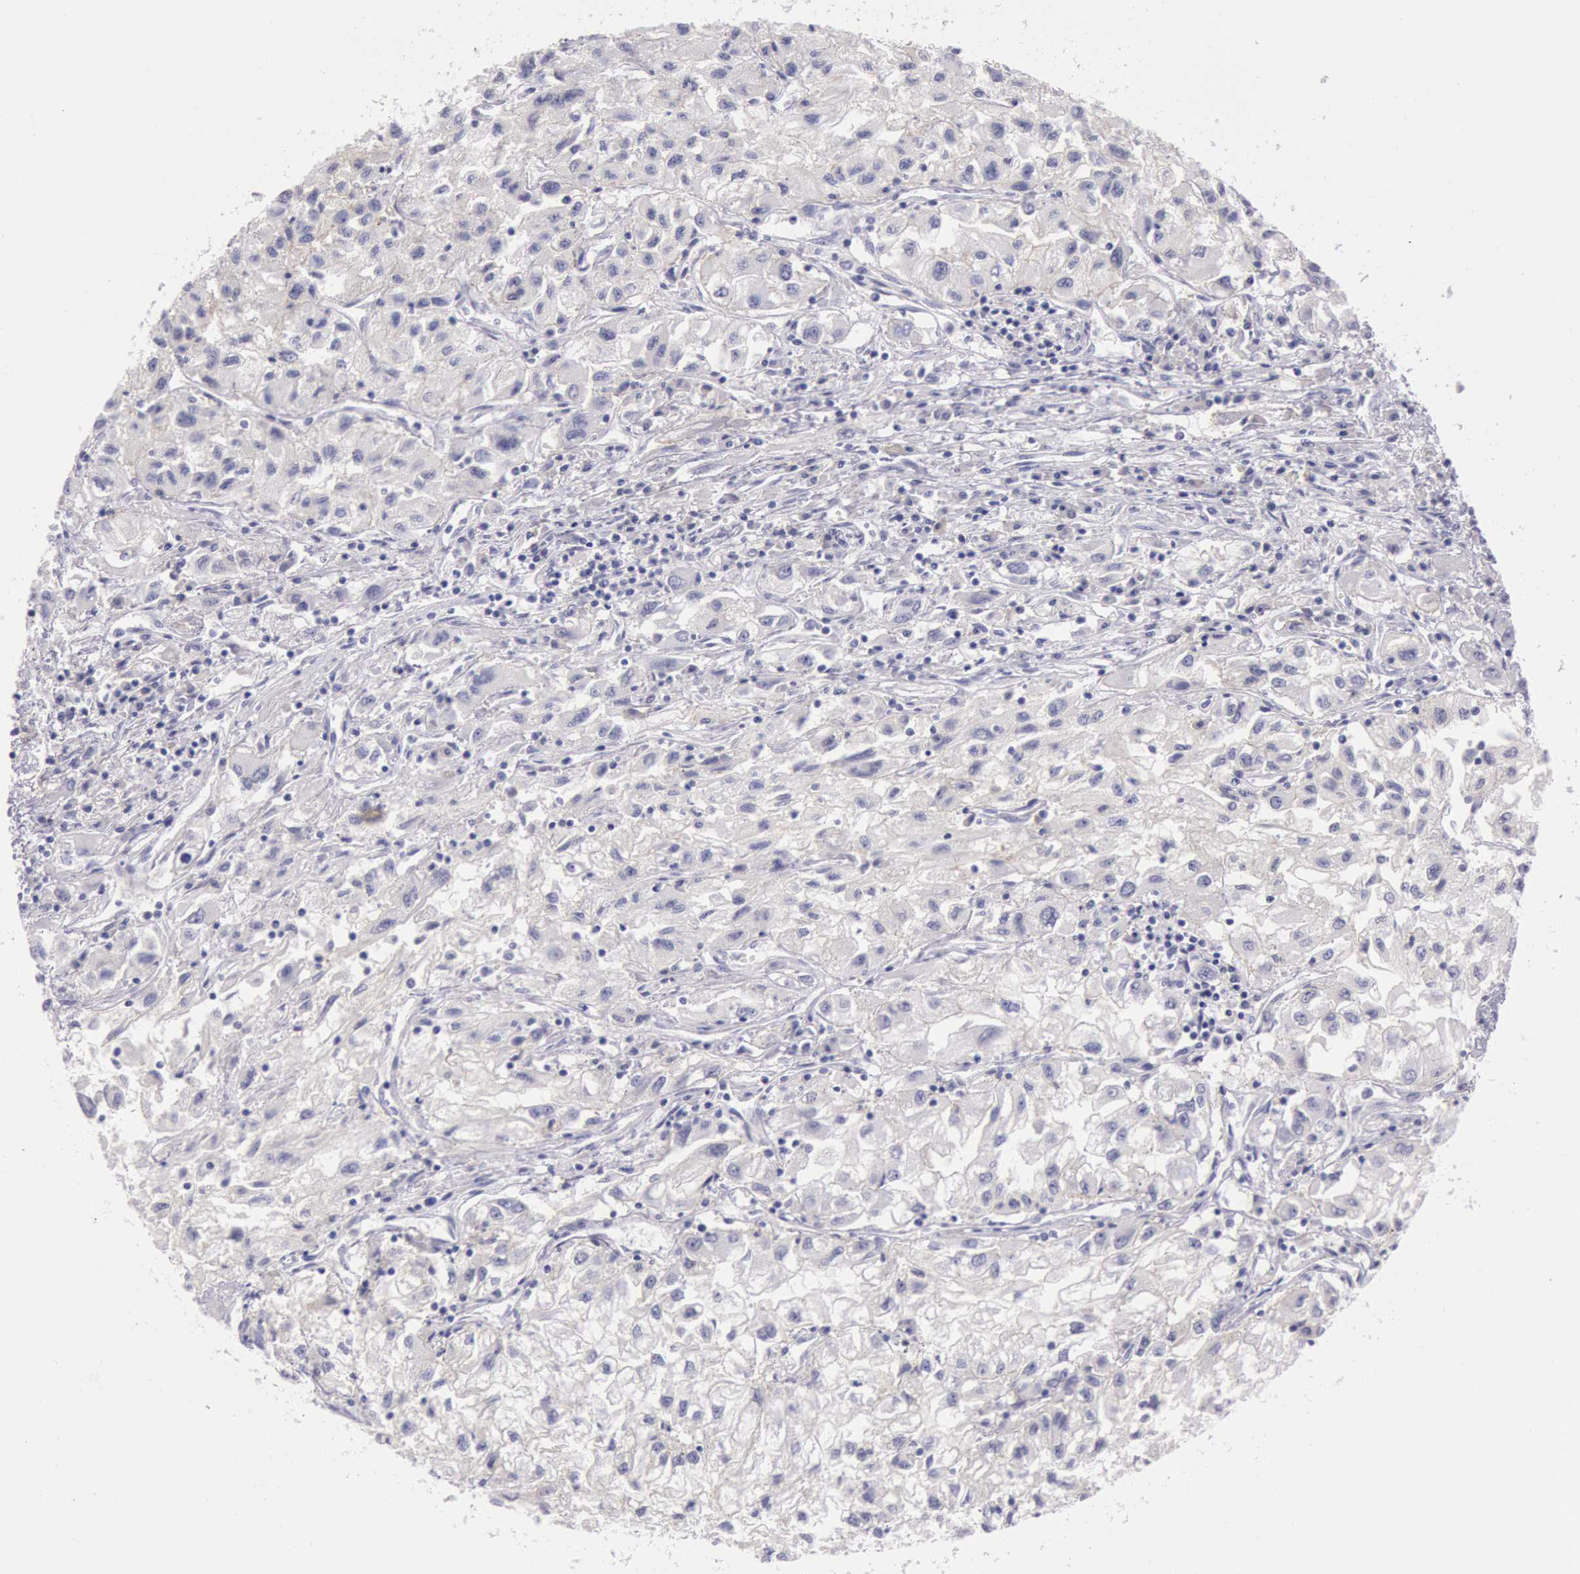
{"staining": {"intensity": "negative", "quantity": "none", "location": "none"}, "tissue": "renal cancer", "cell_type": "Tumor cells", "image_type": "cancer", "snomed": [{"axis": "morphology", "description": "Adenocarcinoma, NOS"}, {"axis": "topography", "description": "Kidney"}], "caption": "Tumor cells show no significant protein positivity in renal cancer (adenocarcinoma).", "gene": "EGFR", "patient": {"sex": "male", "age": 59}}